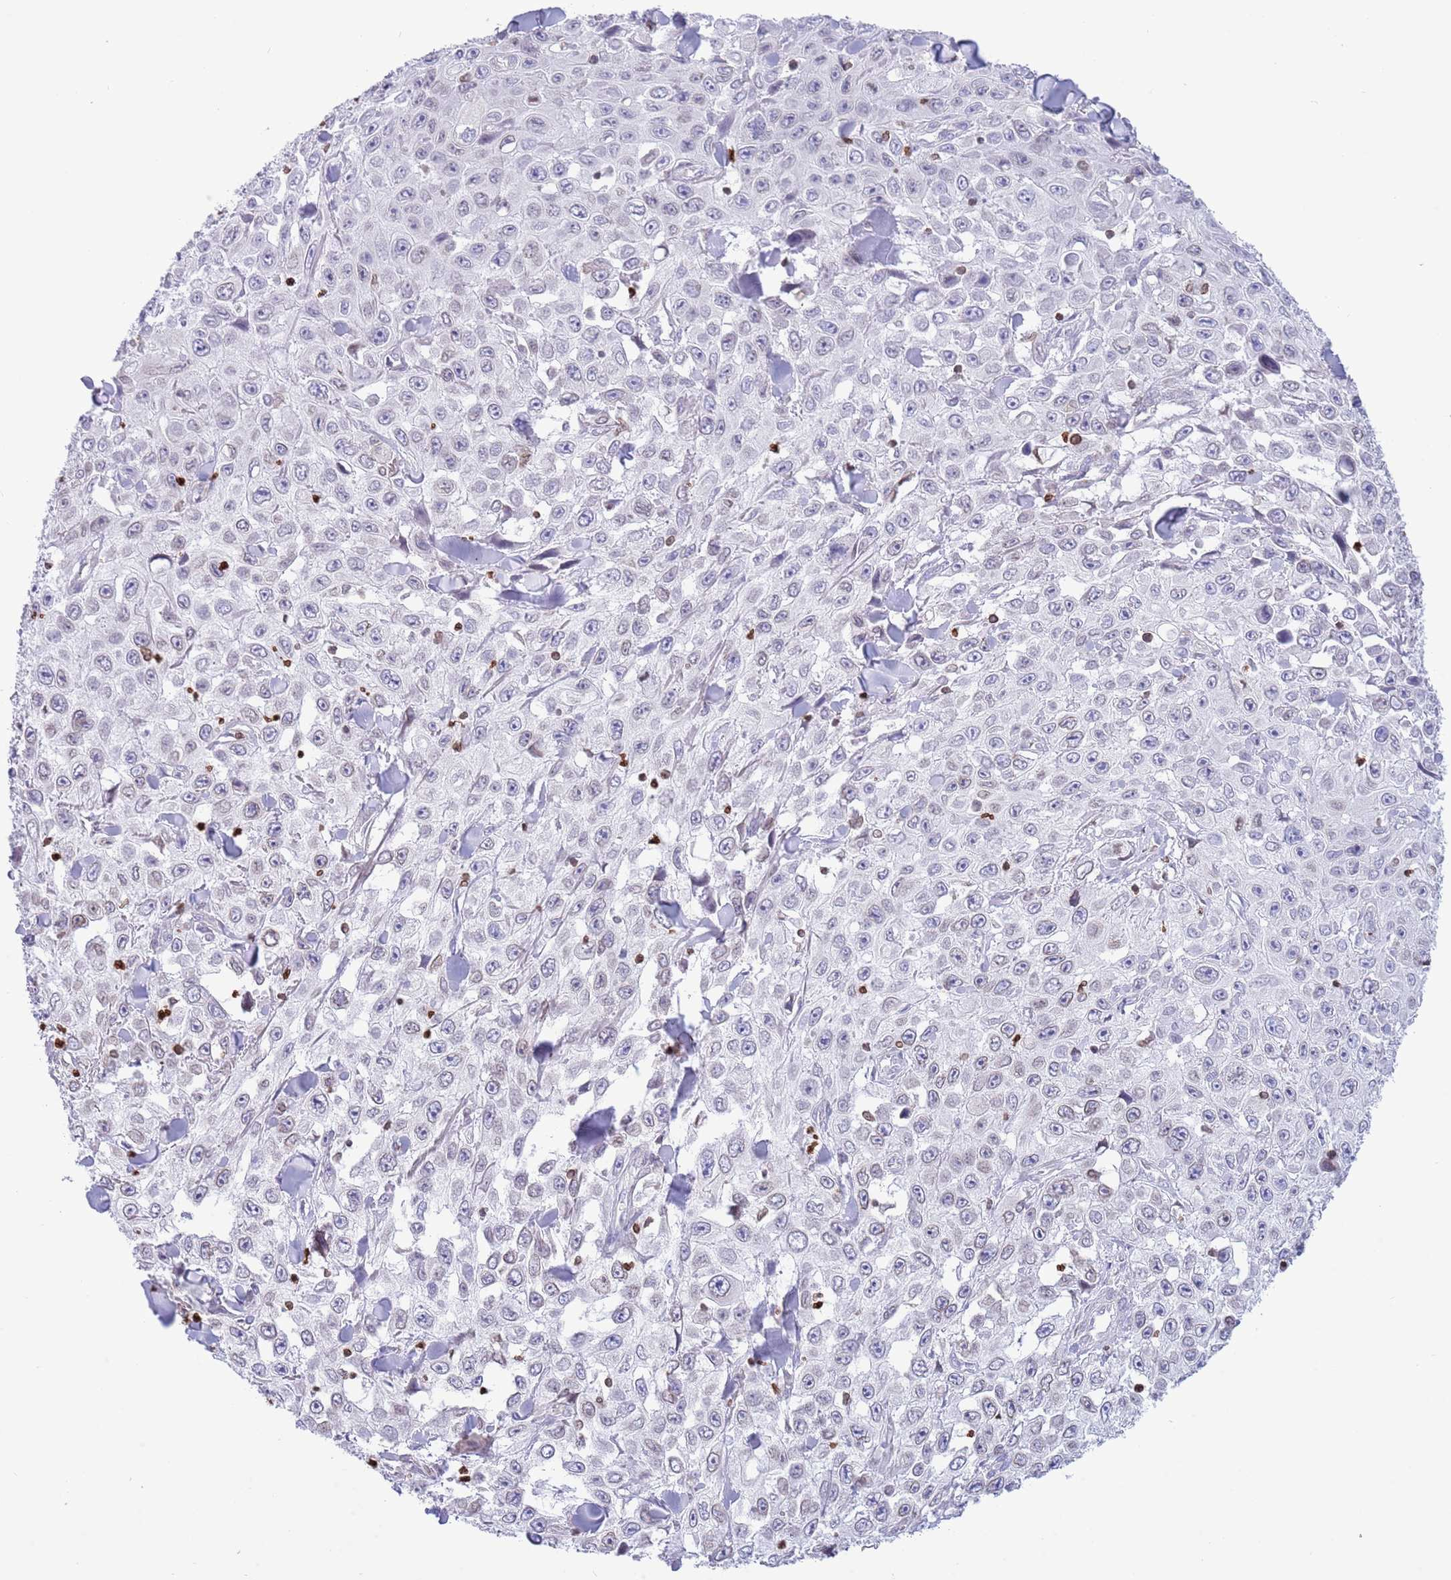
{"staining": {"intensity": "weak", "quantity": "<25%", "location": "cytoplasmic/membranous,nuclear"}, "tissue": "skin cancer", "cell_type": "Tumor cells", "image_type": "cancer", "snomed": [{"axis": "morphology", "description": "Squamous cell carcinoma, NOS"}, {"axis": "topography", "description": "Skin"}], "caption": "High power microscopy image of an immunohistochemistry histopathology image of skin cancer (squamous cell carcinoma), revealing no significant expression in tumor cells.", "gene": "LBR", "patient": {"sex": "male", "age": 82}}